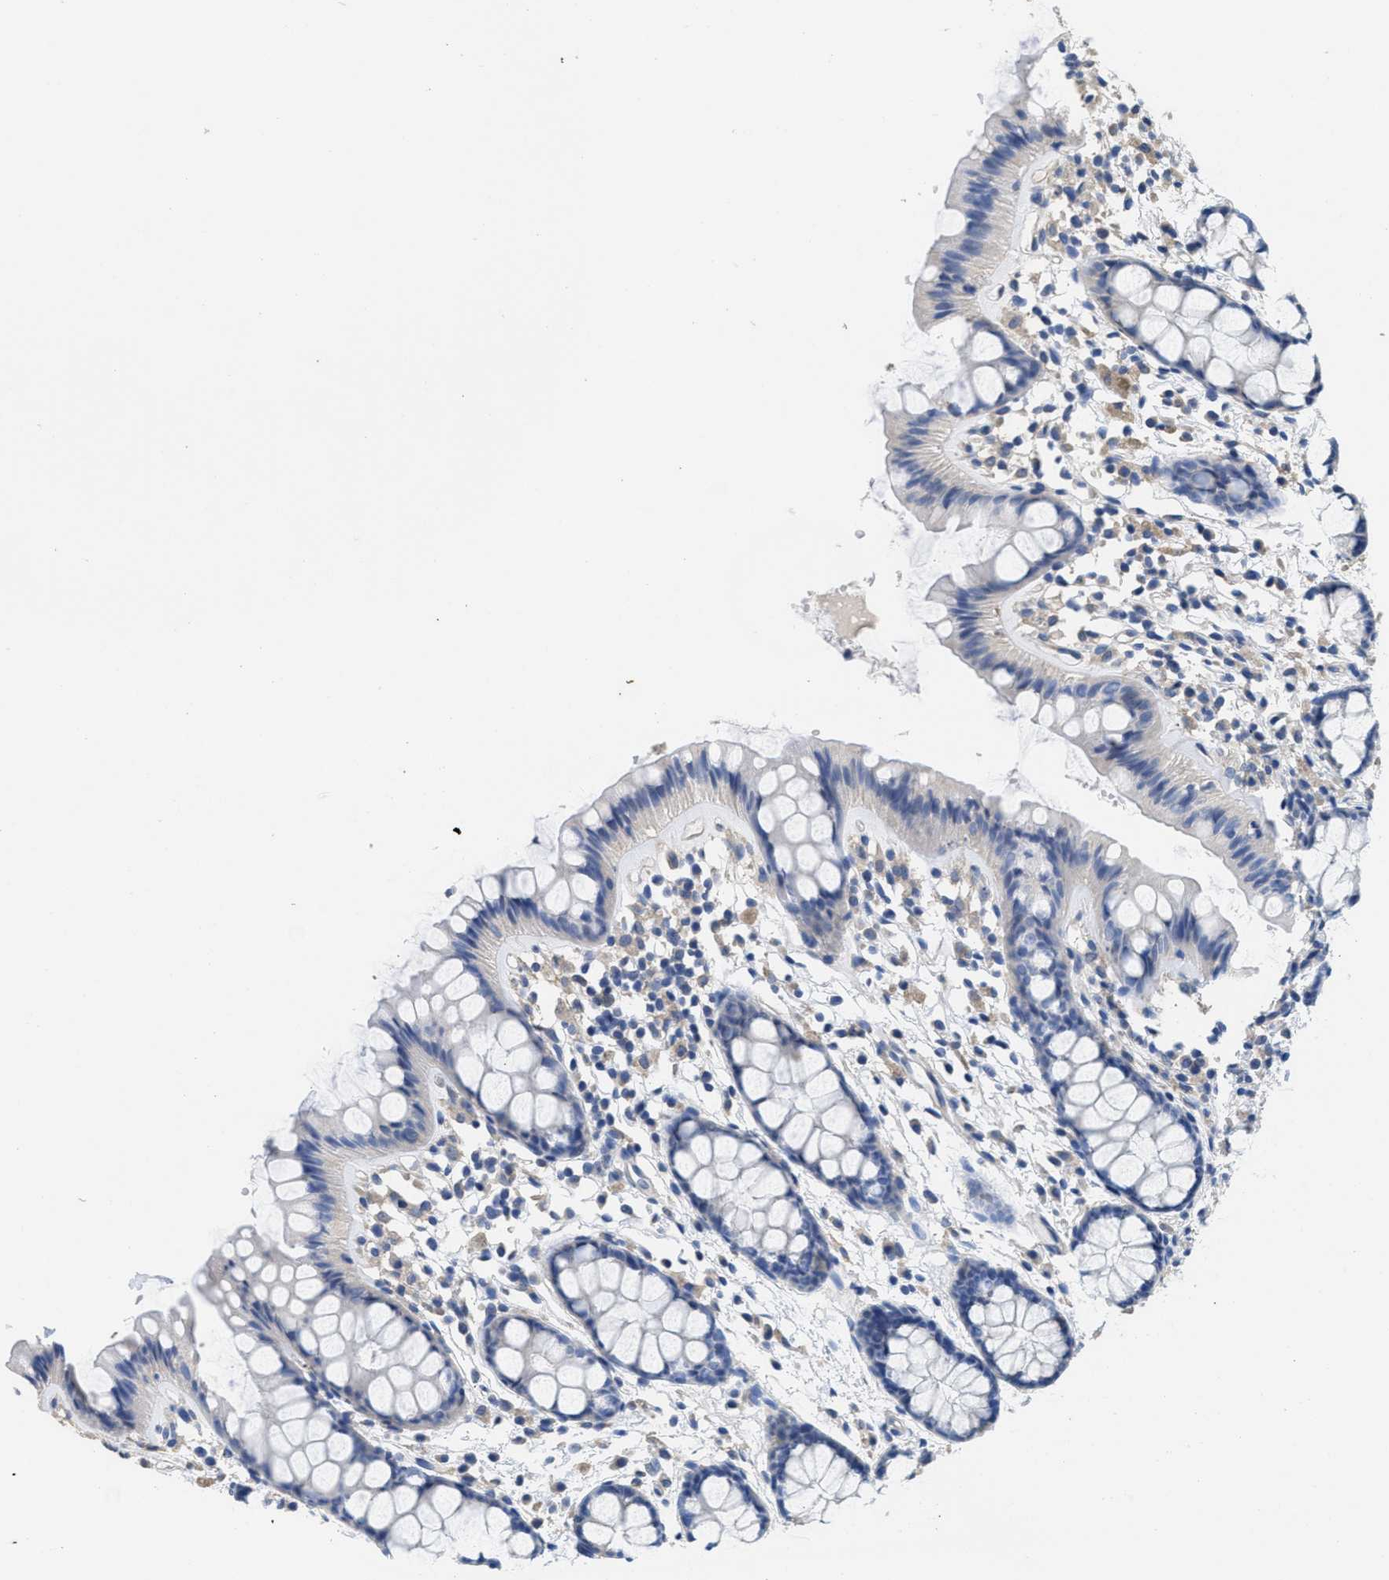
{"staining": {"intensity": "negative", "quantity": "none", "location": "none"}, "tissue": "rectum", "cell_type": "Glandular cells", "image_type": "normal", "snomed": [{"axis": "morphology", "description": "Normal tissue, NOS"}, {"axis": "topography", "description": "Rectum"}], "caption": "An immunohistochemistry image of benign rectum is shown. There is no staining in glandular cells of rectum. (Brightfield microscopy of DAB (3,3'-diaminobenzidine) immunohistochemistry (IHC) at high magnification).", "gene": "CA9", "patient": {"sex": "female", "age": 66}}